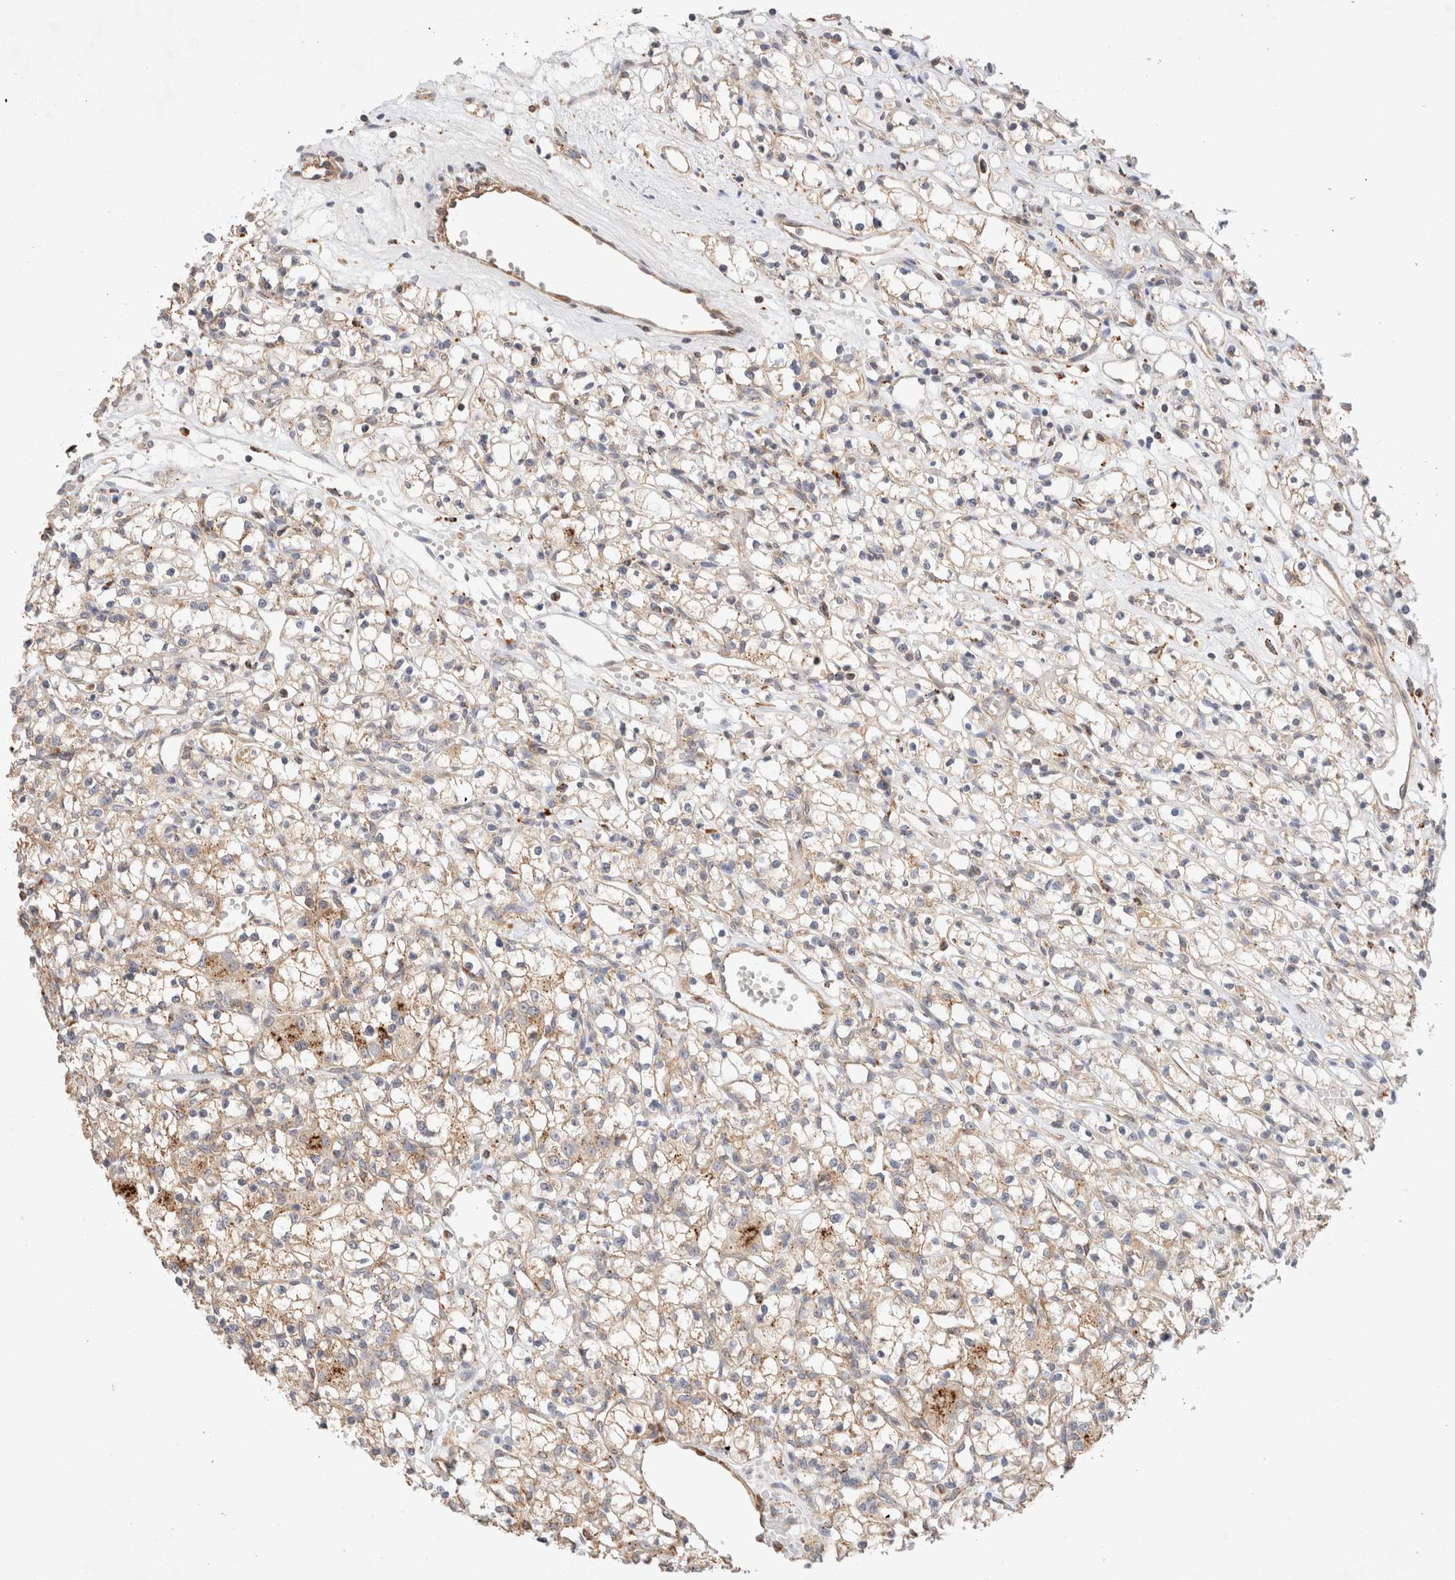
{"staining": {"intensity": "moderate", "quantity": "<25%", "location": "cytoplasmic/membranous"}, "tissue": "renal cancer", "cell_type": "Tumor cells", "image_type": "cancer", "snomed": [{"axis": "morphology", "description": "Adenocarcinoma, NOS"}, {"axis": "topography", "description": "Kidney"}], "caption": "Immunohistochemical staining of renal adenocarcinoma exhibits low levels of moderate cytoplasmic/membranous protein staining in about <25% of tumor cells.", "gene": "RABEPK", "patient": {"sex": "female", "age": 59}}